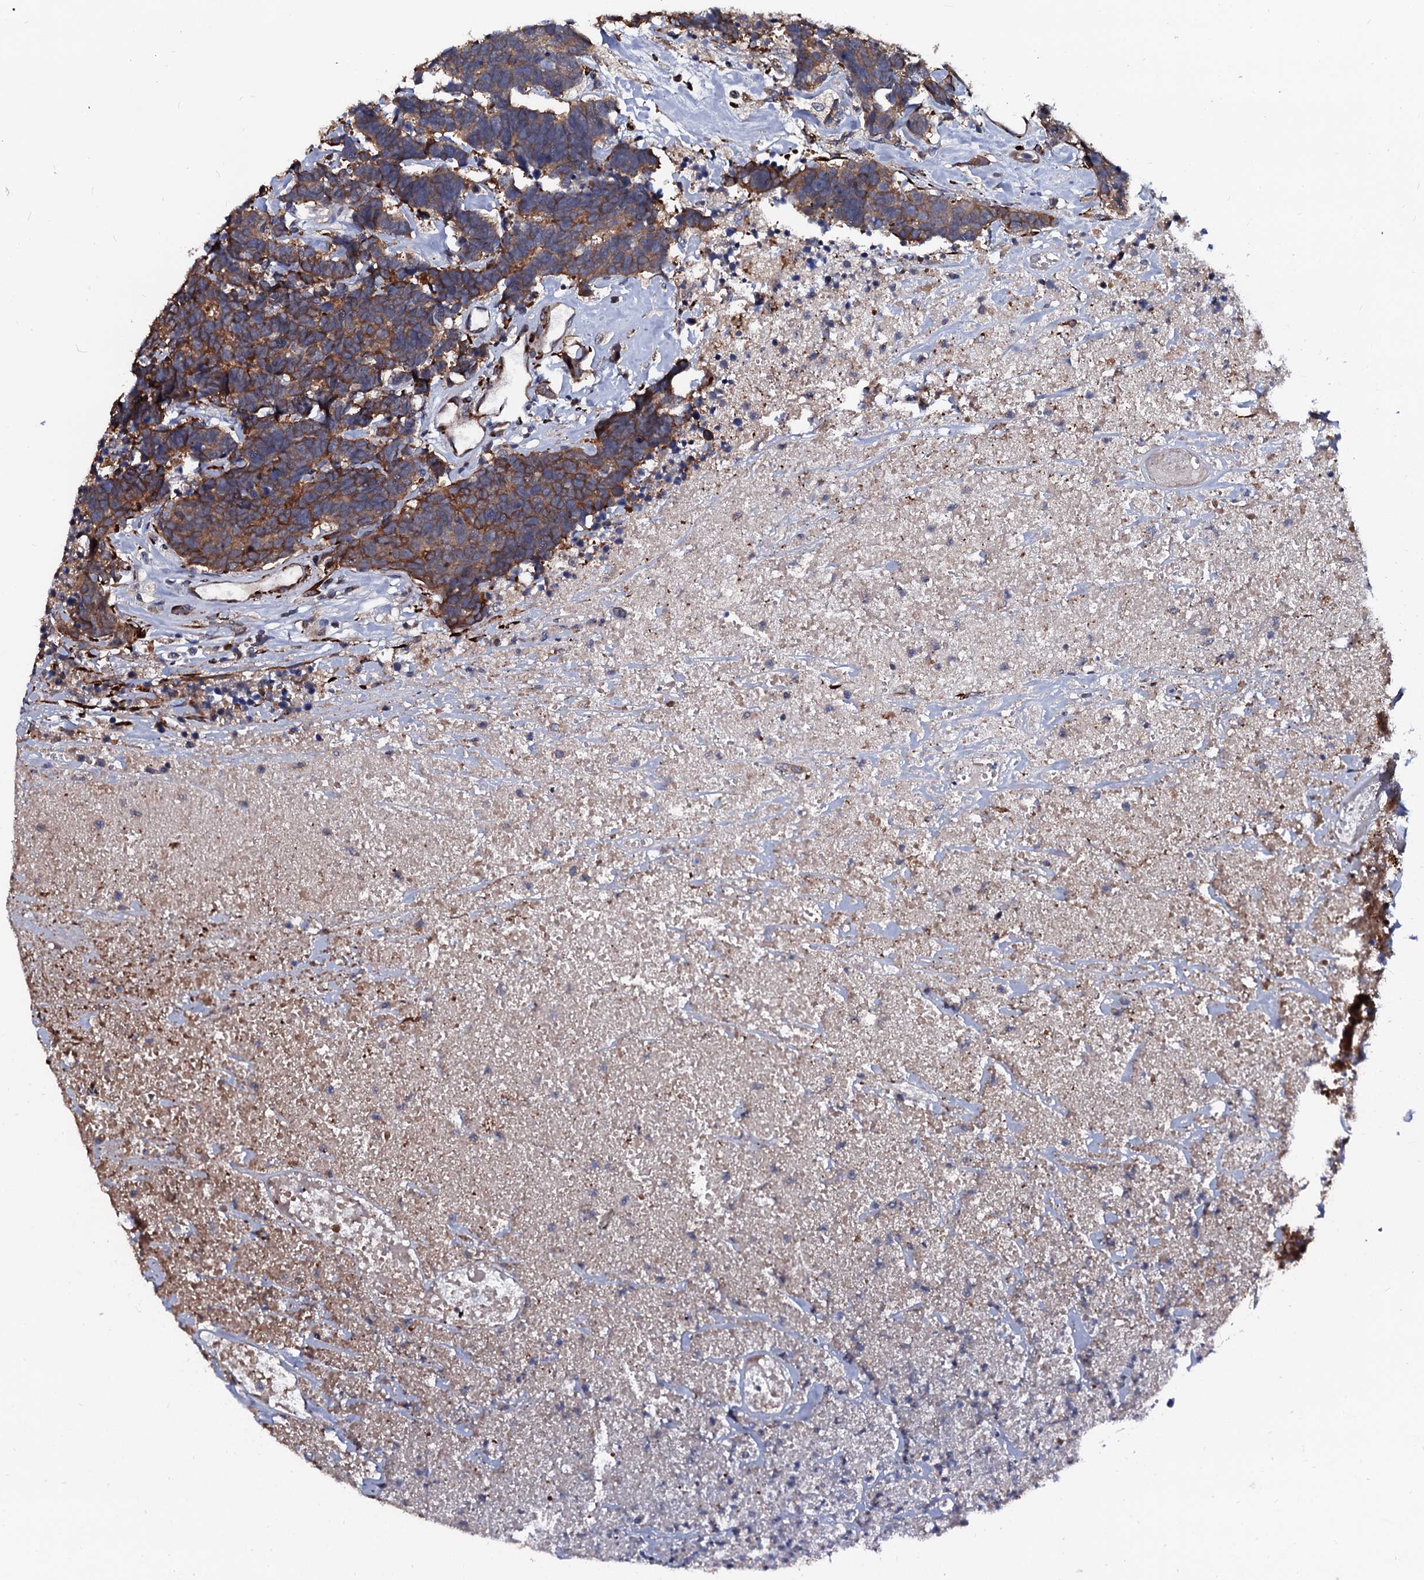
{"staining": {"intensity": "moderate", "quantity": ">75%", "location": "cytoplasmic/membranous"}, "tissue": "carcinoid", "cell_type": "Tumor cells", "image_type": "cancer", "snomed": [{"axis": "morphology", "description": "Carcinoma, NOS"}, {"axis": "morphology", "description": "Carcinoid, malignant, NOS"}, {"axis": "topography", "description": "Urinary bladder"}], "caption": "Protein staining of carcinoid tissue displays moderate cytoplasmic/membranous positivity in approximately >75% of tumor cells. Immunohistochemistry (ihc) stains the protein of interest in brown and the nuclei are stained blue.", "gene": "N4BP1", "patient": {"sex": "male", "age": 57}}